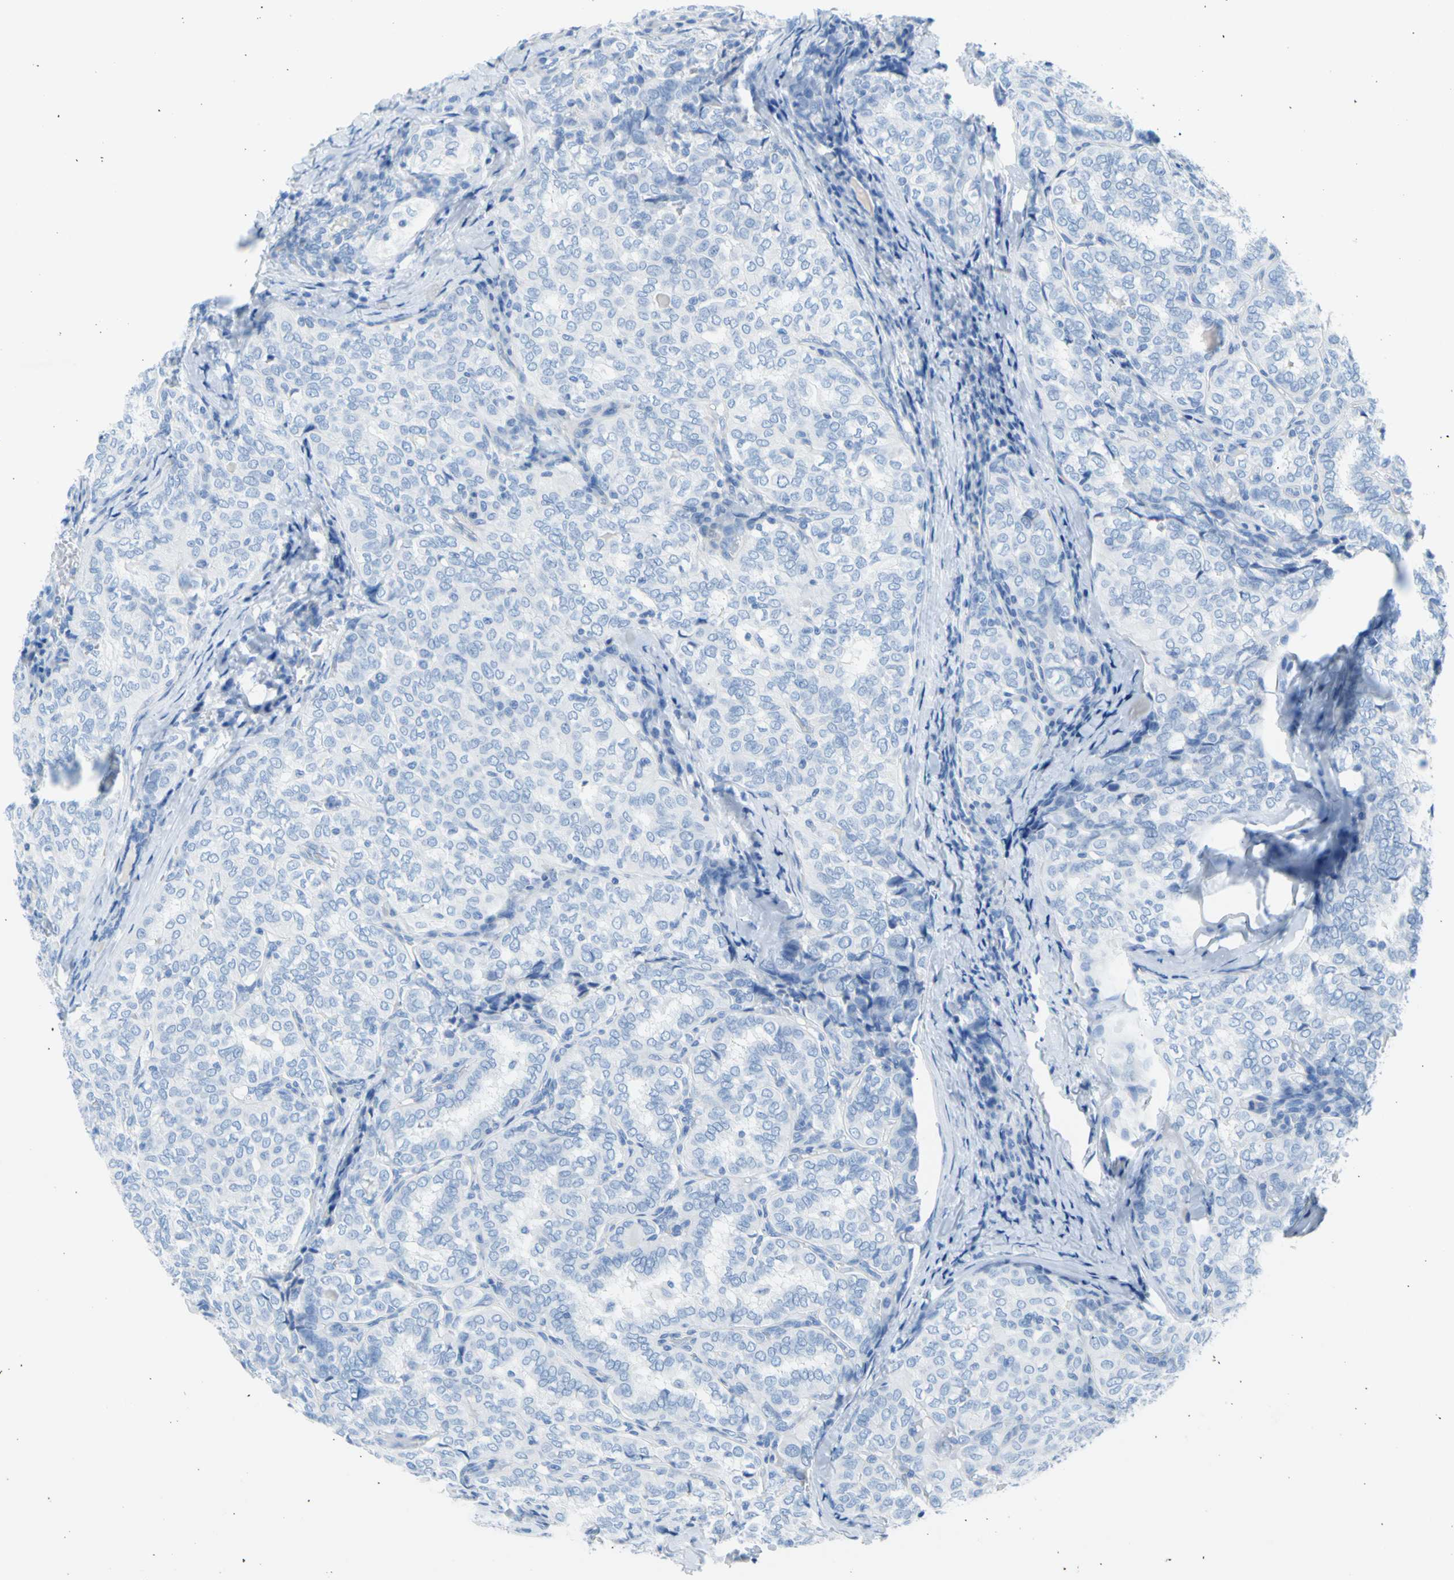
{"staining": {"intensity": "negative", "quantity": "none", "location": "none"}, "tissue": "thyroid cancer", "cell_type": "Tumor cells", "image_type": "cancer", "snomed": [{"axis": "morphology", "description": "Normal tissue, NOS"}, {"axis": "morphology", "description": "Papillary adenocarcinoma, NOS"}, {"axis": "topography", "description": "Thyroid gland"}], "caption": "DAB (3,3'-diaminobenzidine) immunohistochemical staining of thyroid cancer reveals no significant staining in tumor cells. The staining is performed using DAB brown chromogen with nuclei counter-stained in using hematoxylin.", "gene": "CEL", "patient": {"sex": "female", "age": 30}}